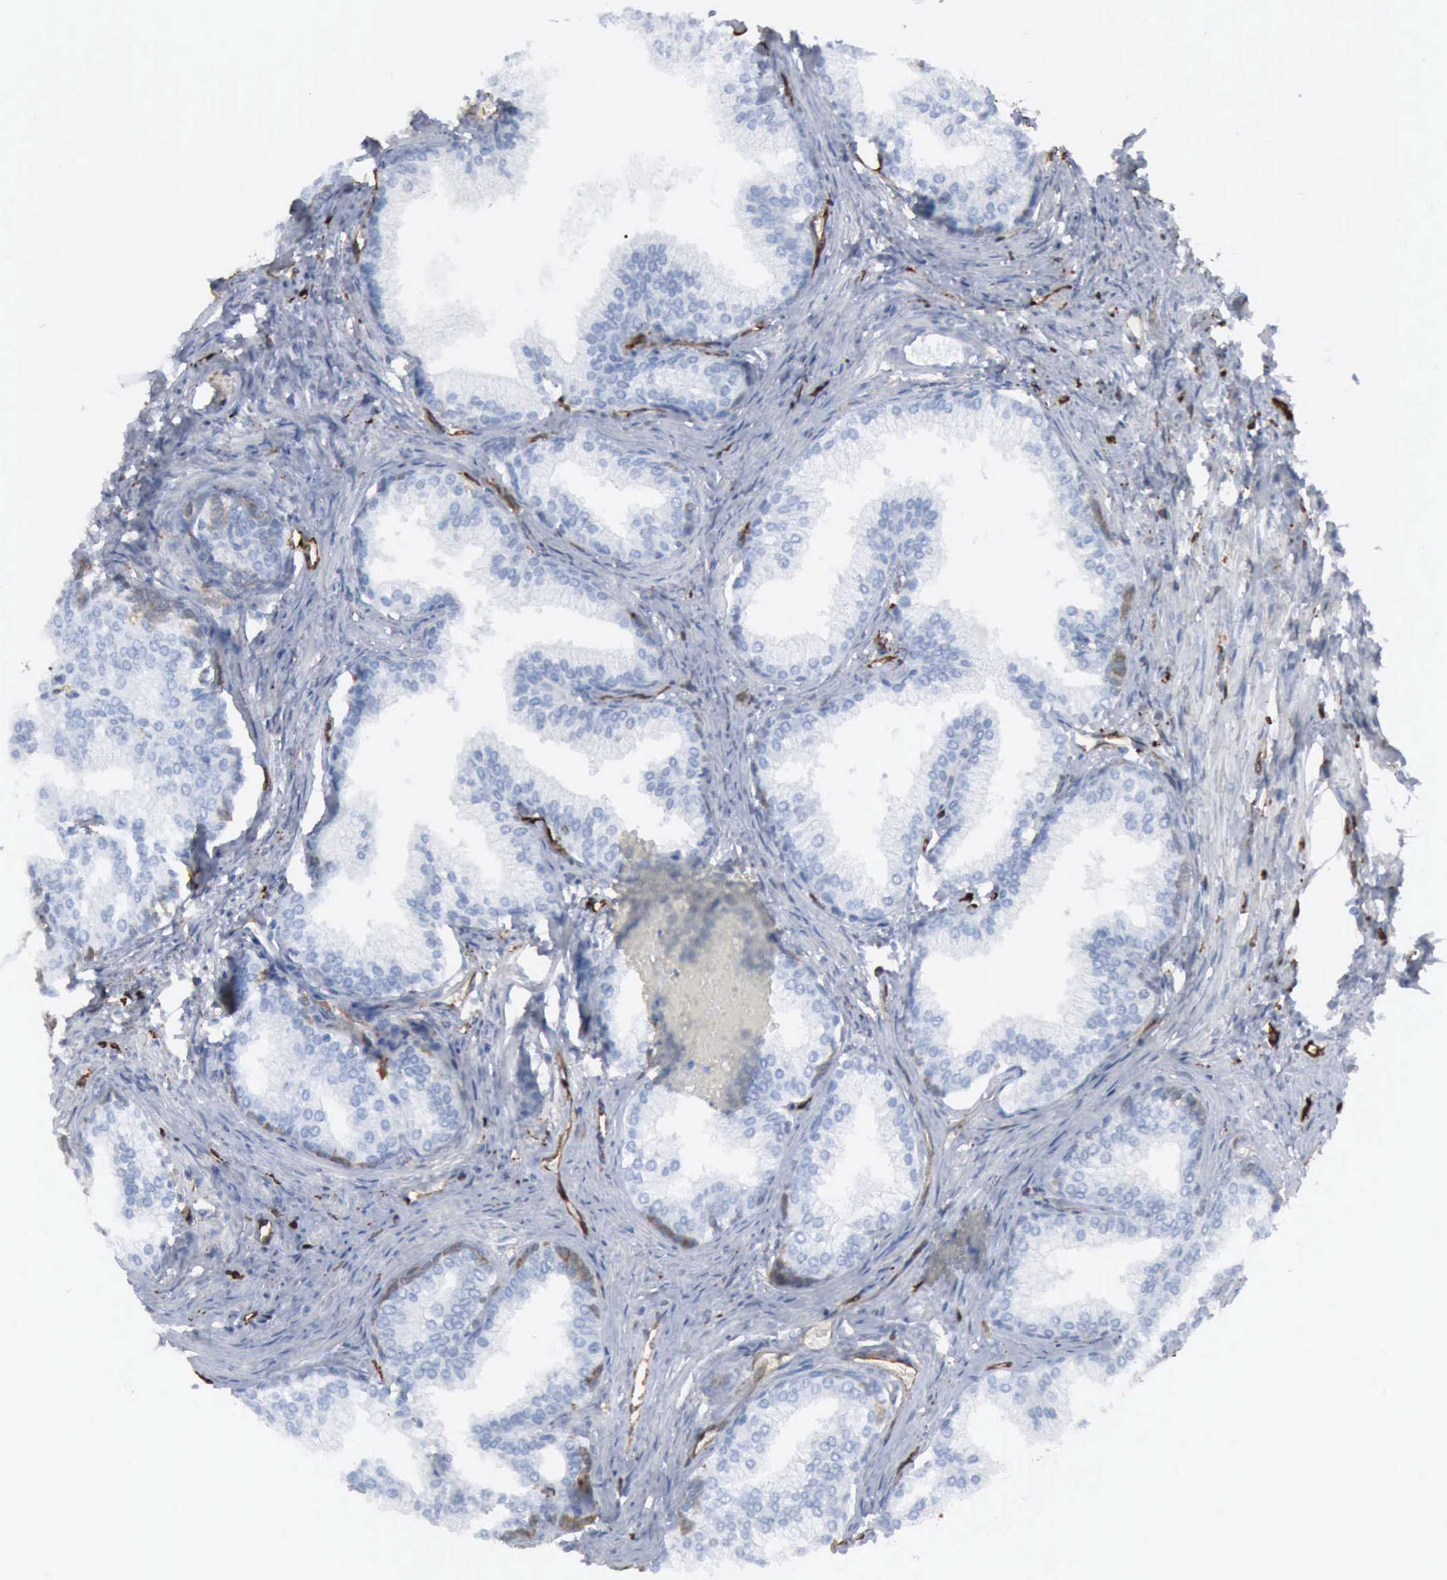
{"staining": {"intensity": "negative", "quantity": "none", "location": "none"}, "tissue": "prostate", "cell_type": "Glandular cells", "image_type": "normal", "snomed": [{"axis": "morphology", "description": "Normal tissue, NOS"}, {"axis": "topography", "description": "Prostate"}], "caption": "DAB immunohistochemical staining of normal prostate exhibits no significant positivity in glandular cells.", "gene": "FSCN1", "patient": {"sex": "male", "age": 68}}